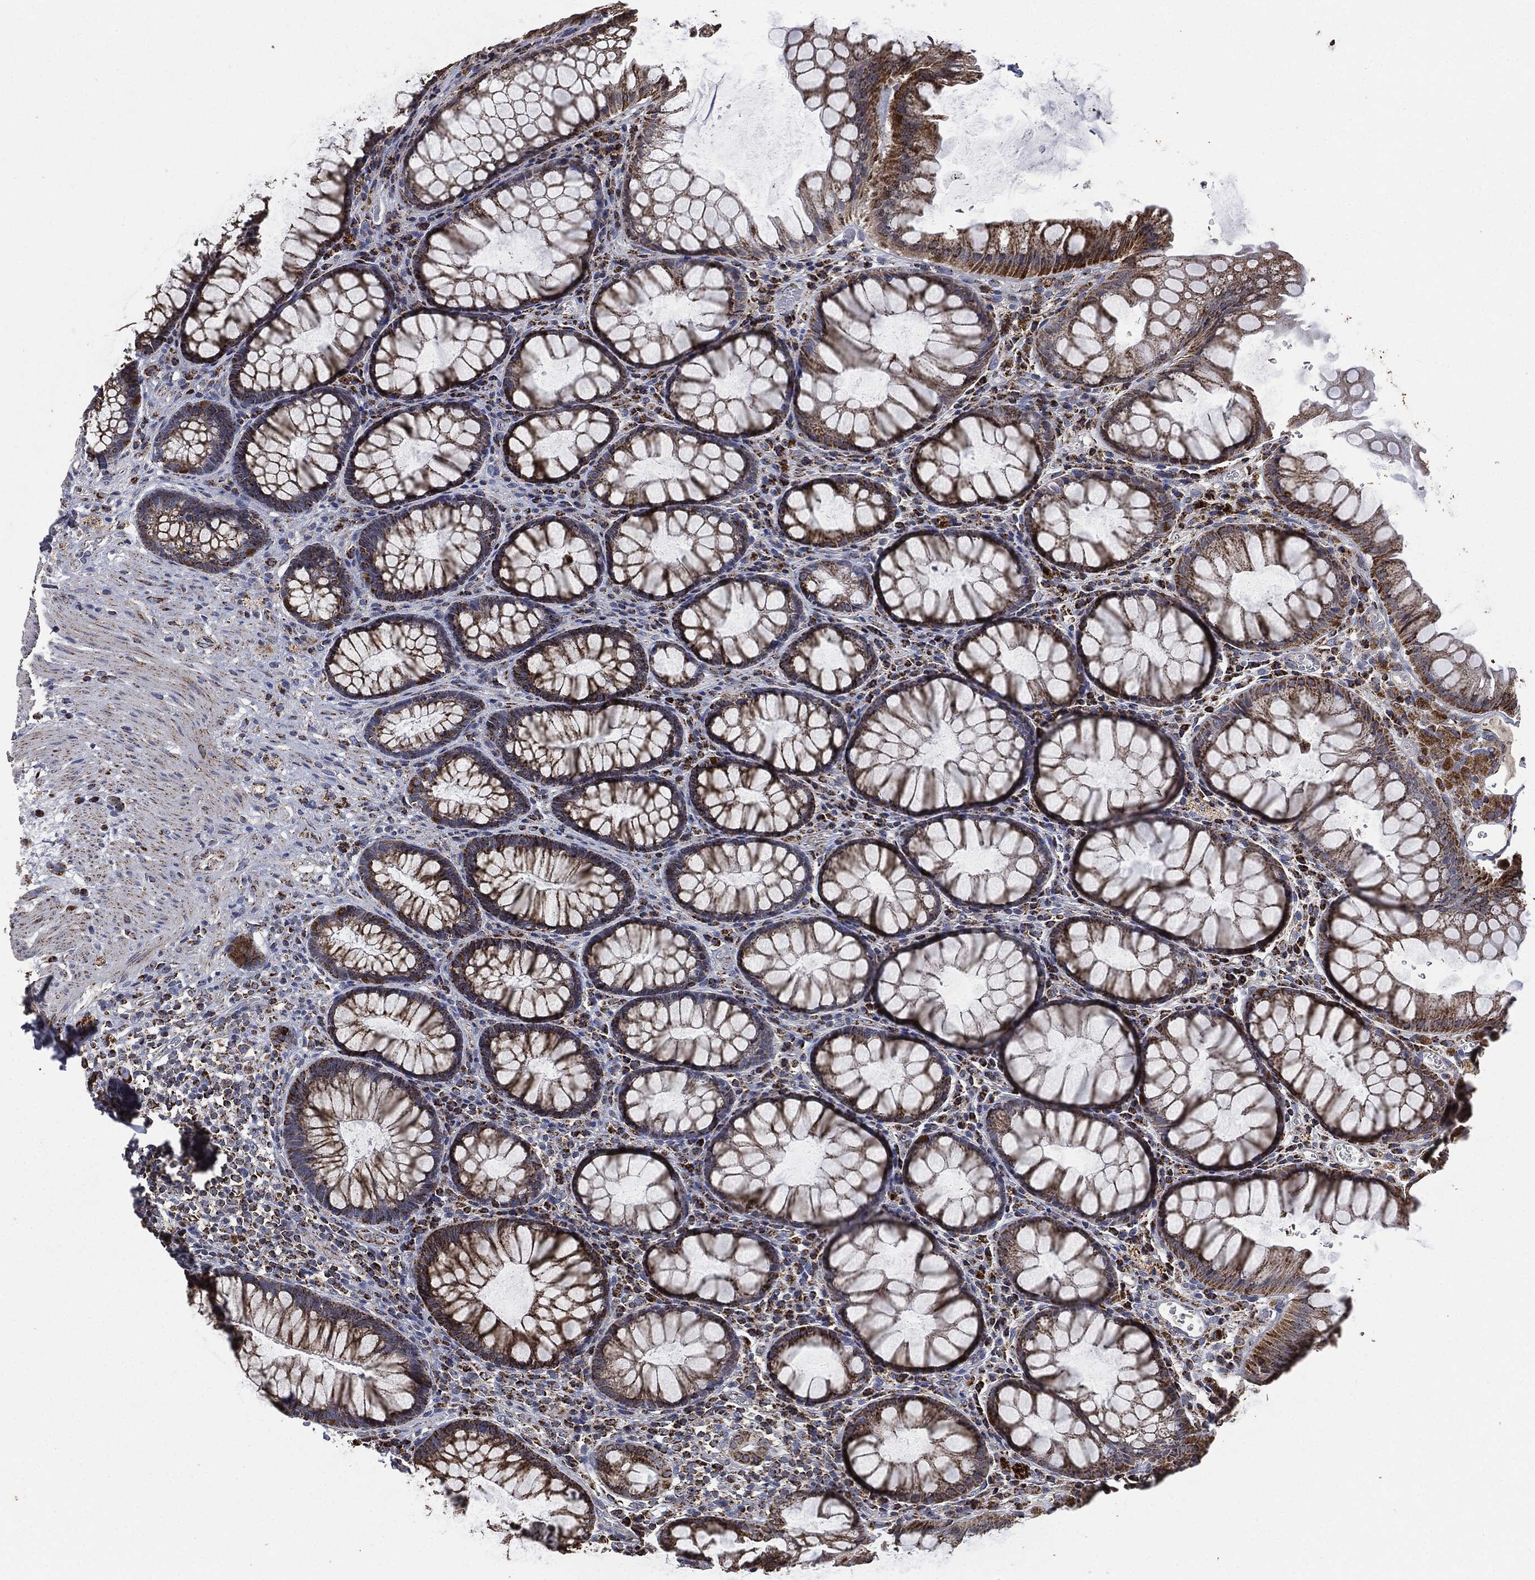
{"staining": {"intensity": "strong", "quantity": ">75%", "location": "cytoplasmic/membranous"}, "tissue": "rectum", "cell_type": "Glandular cells", "image_type": "normal", "snomed": [{"axis": "morphology", "description": "Normal tissue, NOS"}, {"axis": "topography", "description": "Rectum"}], "caption": "Glandular cells display strong cytoplasmic/membranous positivity in about >75% of cells in normal rectum.", "gene": "RYK", "patient": {"sex": "female", "age": 68}}